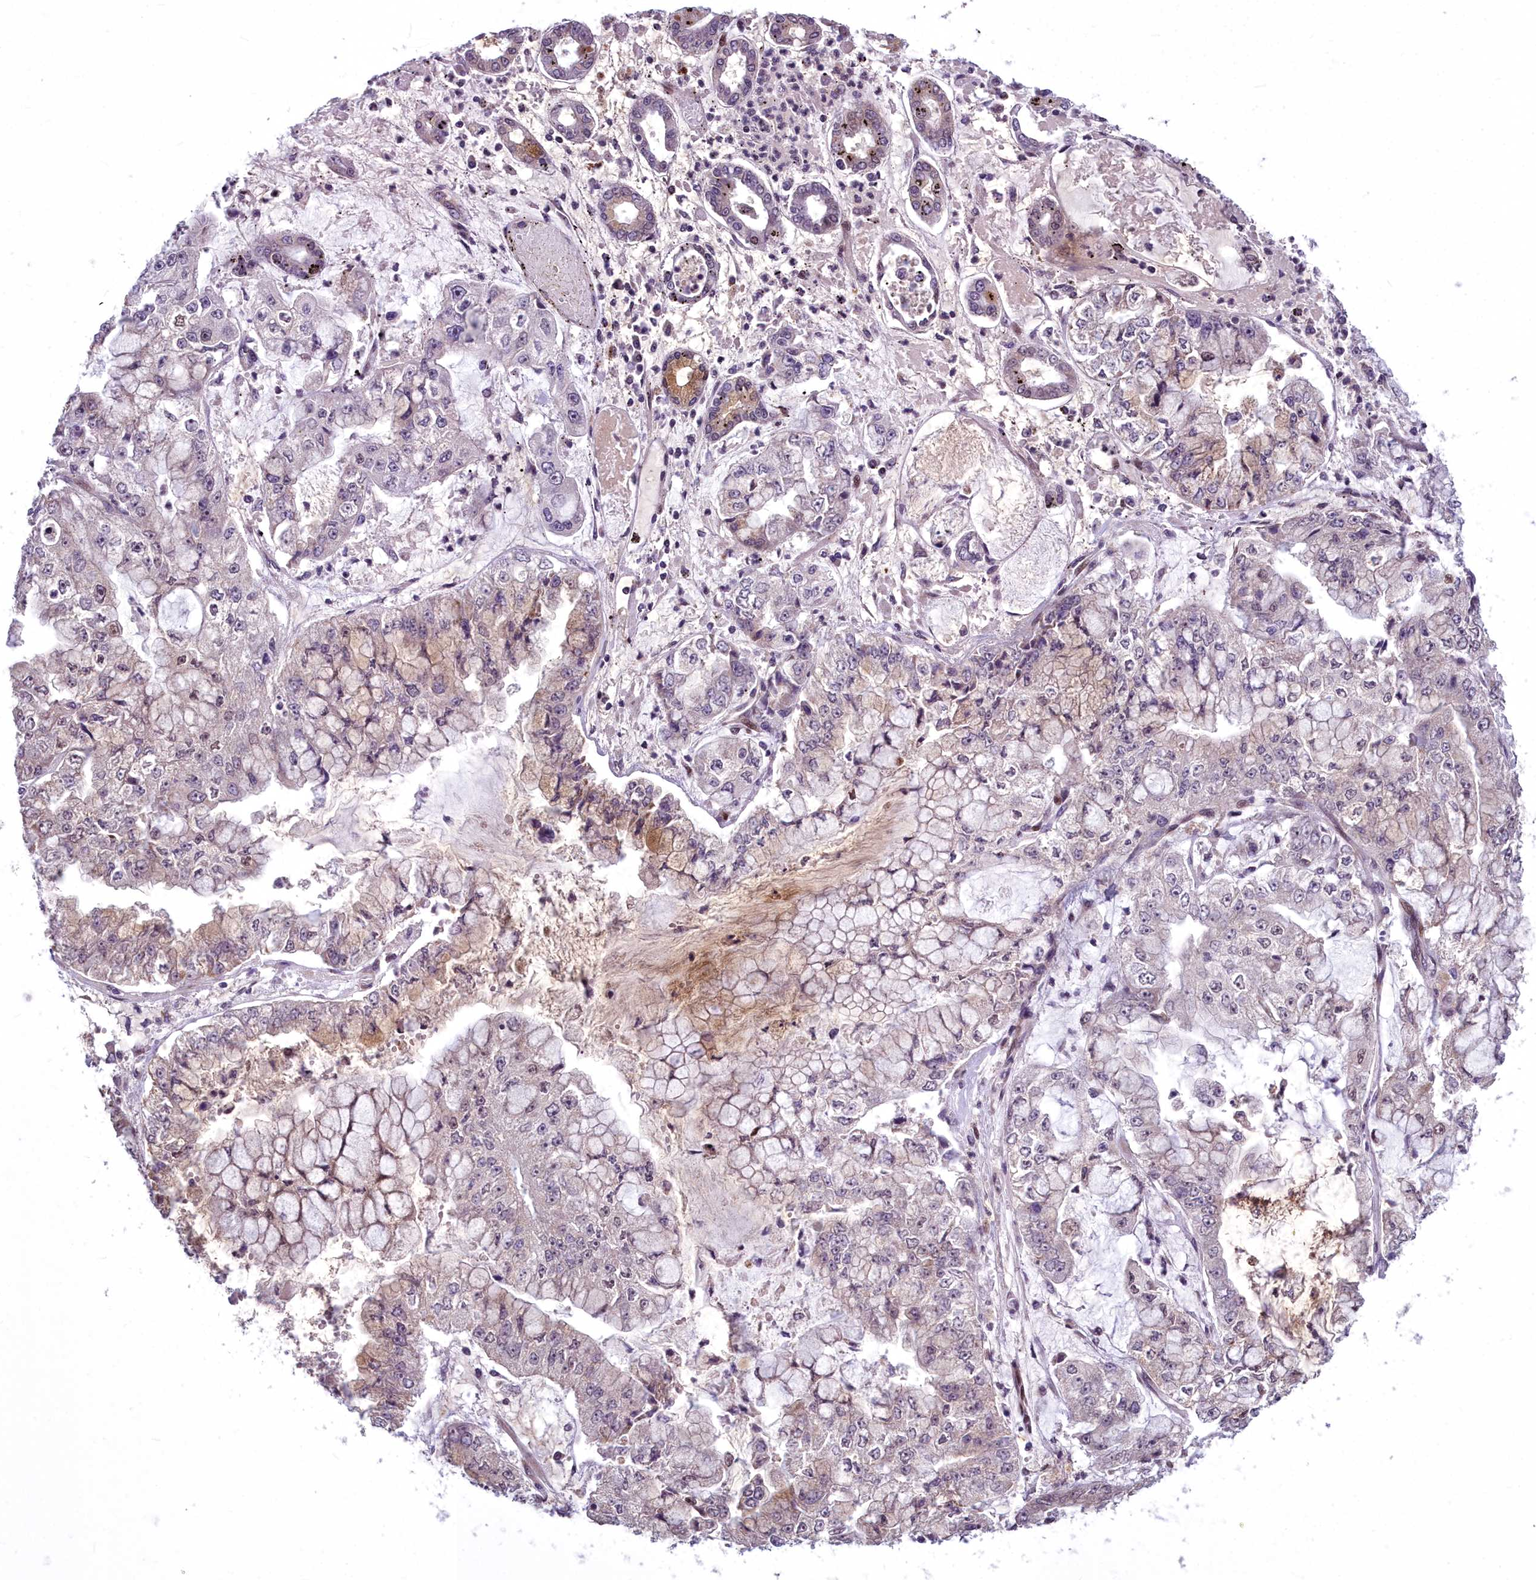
{"staining": {"intensity": "weak", "quantity": "<25%", "location": "cytoplasmic/membranous"}, "tissue": "stomach cancer", "cell_type": "Tumor cells", "image_type": "cancer", "snomed": [{"axis": "morphology", "description": "Adenocarcinoma, NOS"}, {"axis": "topography", "description": "Stomach"}], "caption": "This is a photomicrograph of IHC staining of adenocarcinoma (stomach), which shows no positivity in tumor cells.", "gene": "AP1M1", "patient": {"sex": "male", "age": 76}}